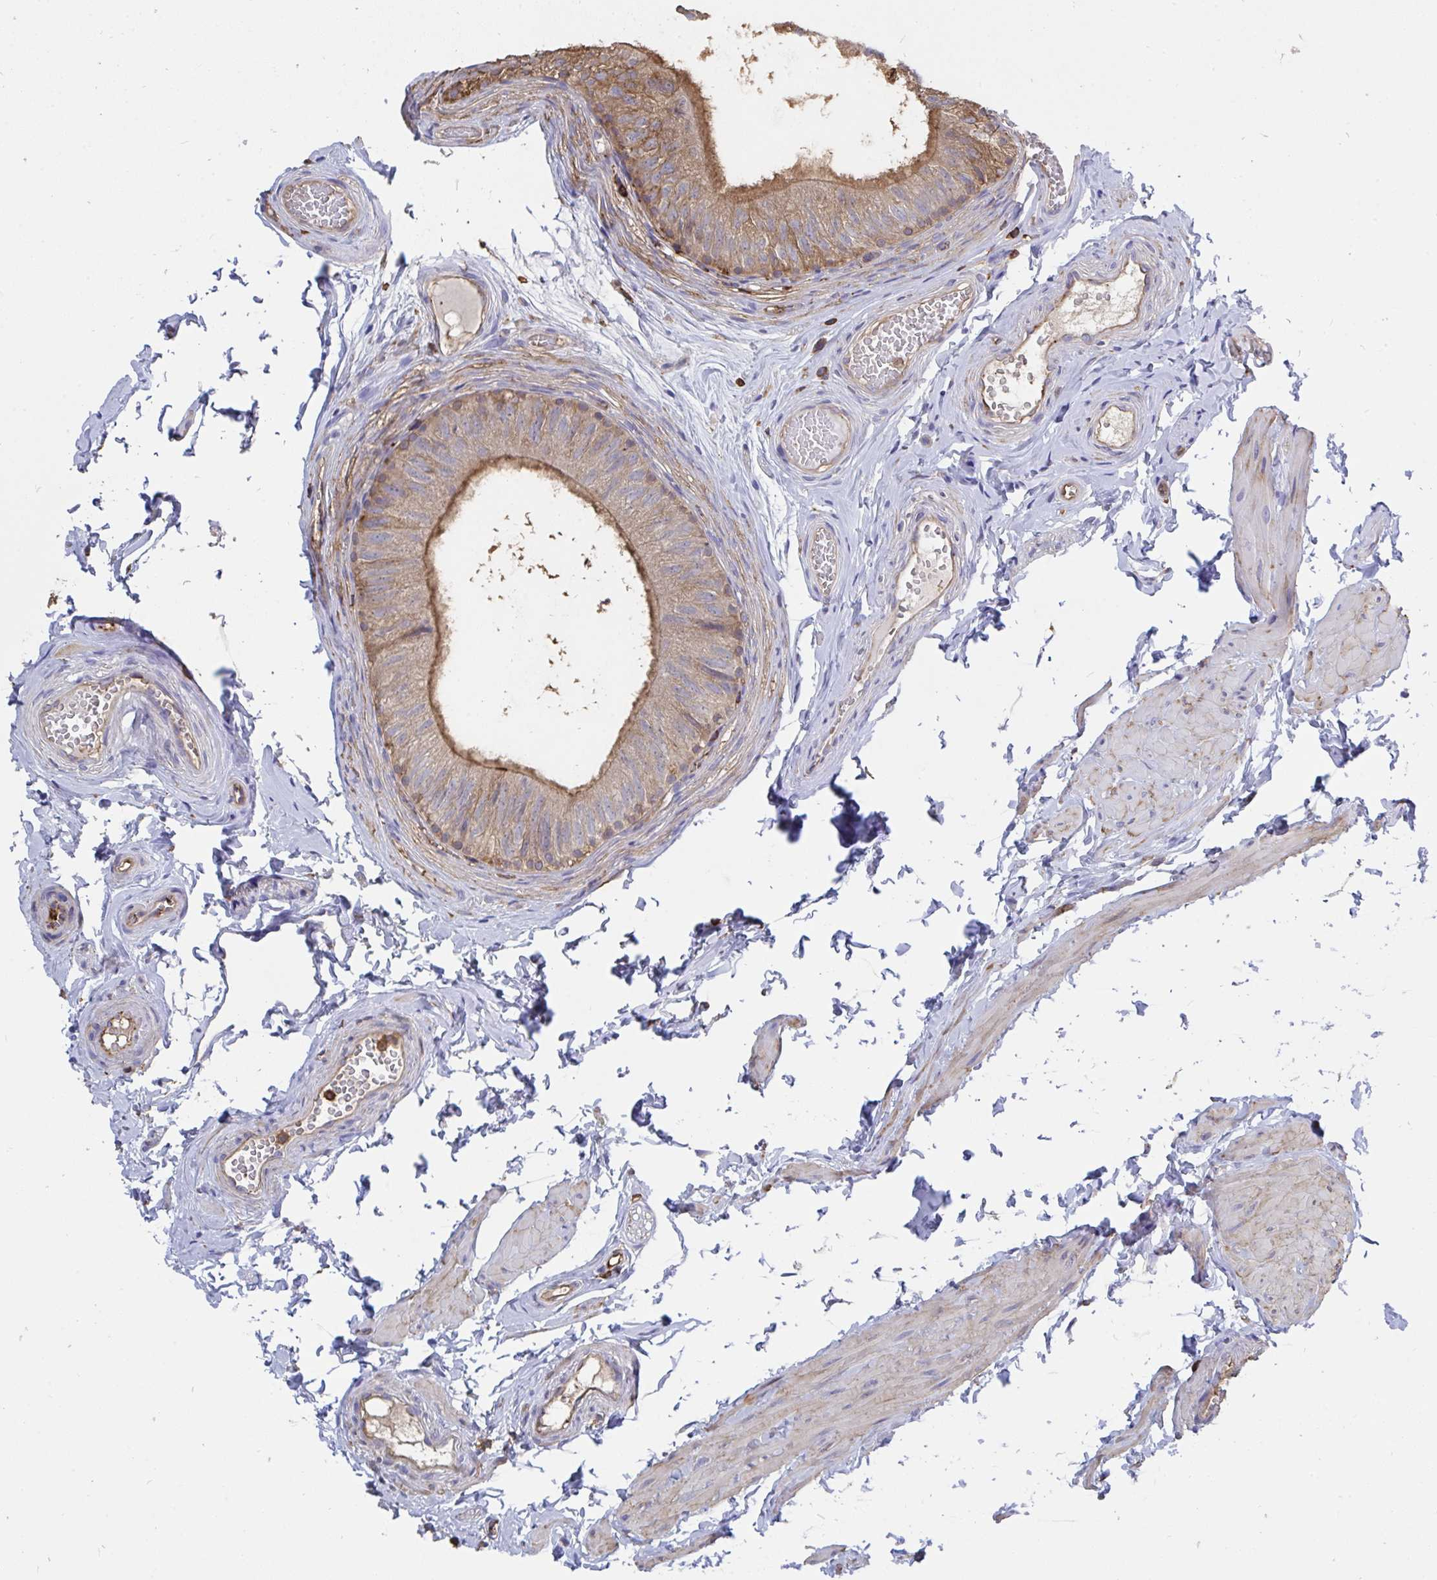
{"staining": {"intensity": "weak", "quantity": "25%-75%", "location": "cytoplasmic/membranous"}, "tissue": "epididymis", "cell_type": "Glandular cells", "image_type": "normal", "snomed": [{"axis": "morphology", "description": "Normal tissue, NOS"}, {"axis": "topography", "description": "Epididymis, spermatic cord, NOS"}, {"axis": "topography", "description": "Epididymis"}, {"axis": "topography", "description": "Peripheral nerve tissue"}], "caption": "Immunohistochemical staining of normal epididymis shows 25%-75% levels of weak cytoplasmic/membranous protein positivity in approximately 25%-75% of glandular cells.", "gene": "CFL1", "patient": {"sex": "male", "age": 29}}